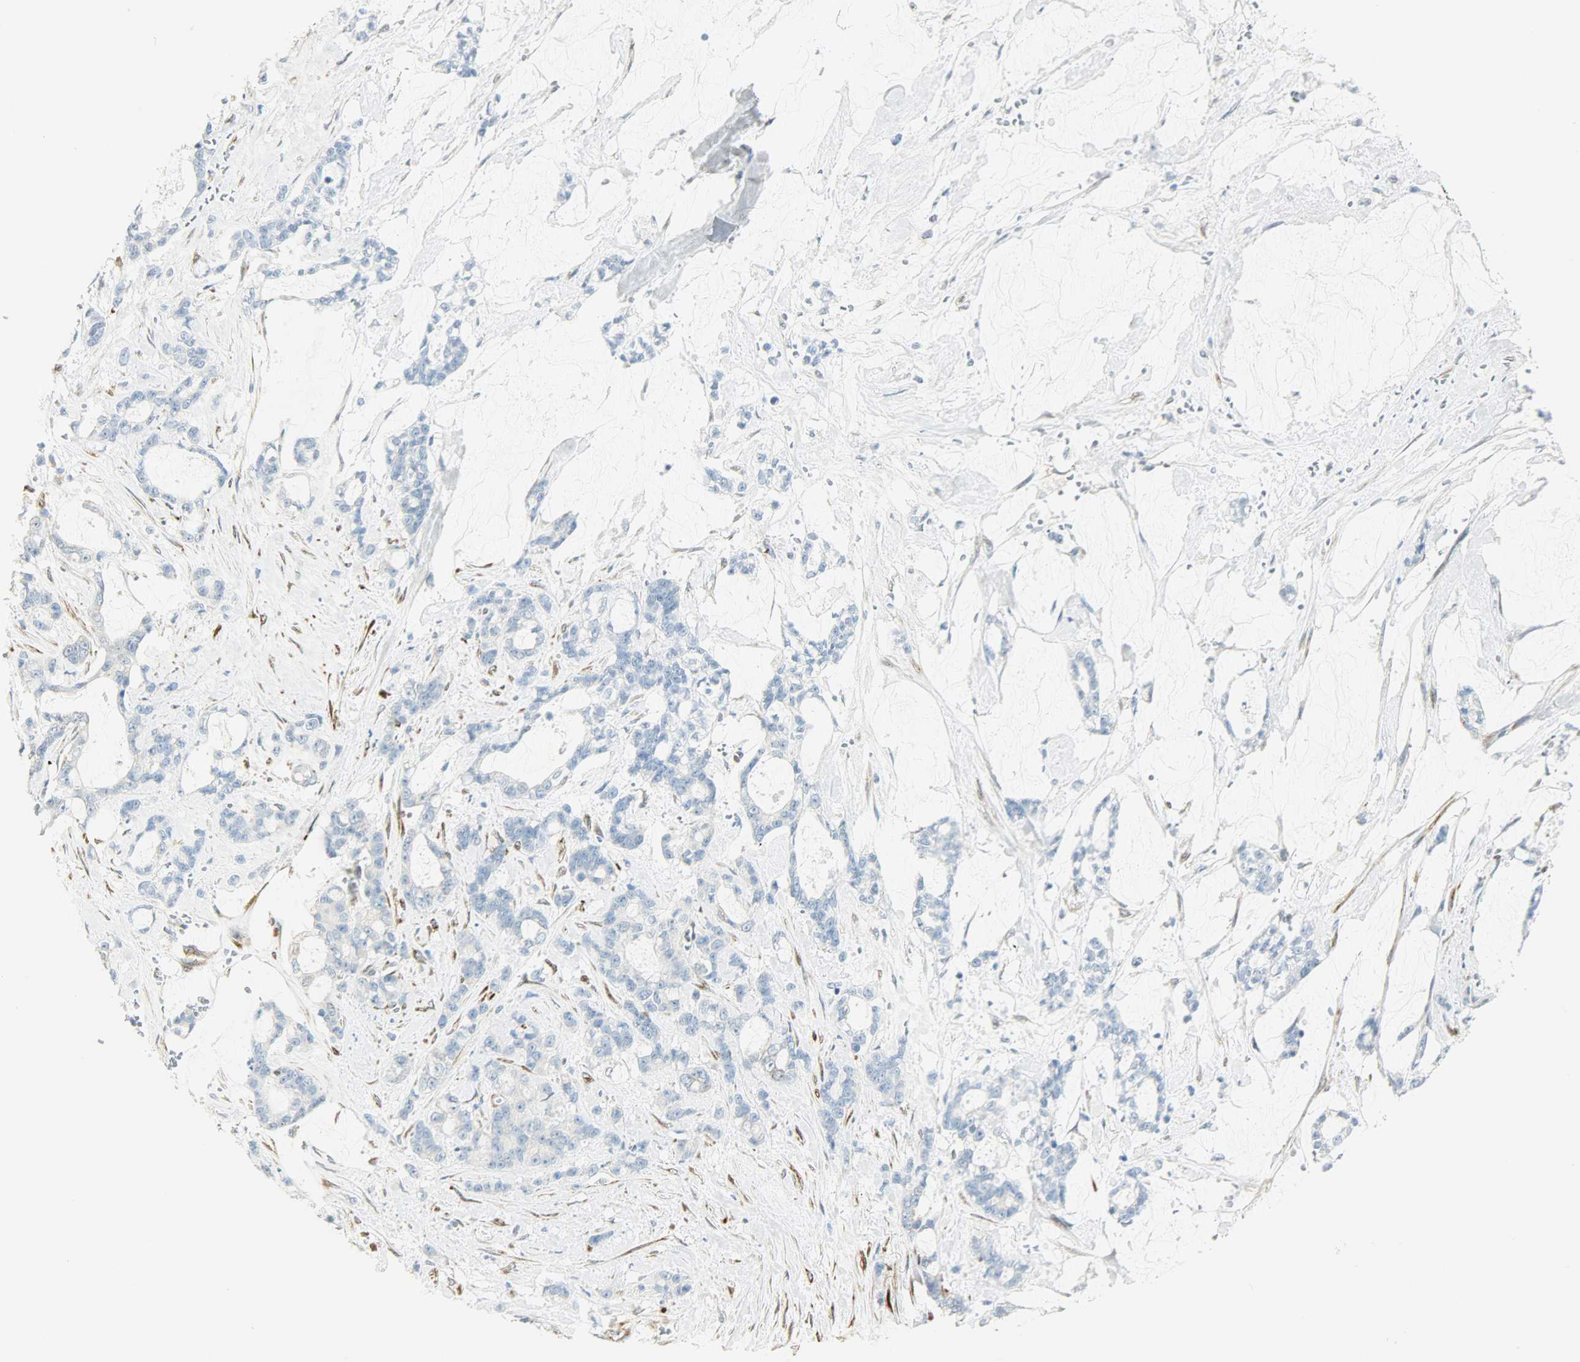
{"staining": {"intensity": "negative", "quantity": "none", "location": "none"}, "tissue": "pancreatic cancer", "cell_type": "Tumor cells", "image_type": "cancer", "snomed": [{"axis": "morphology", "description": "Adenocarcinoma, NOS"}, {"axis": "topography", "description": "Pancreas"}], "caption": "This is a image of immunohistochemistry (IHC) staining of pancreatic cancer (adenocarcinoma), which shows no expression in tumor cells.", "gene": "PKD2", "patient": {"sex": "female", "age": 73}}